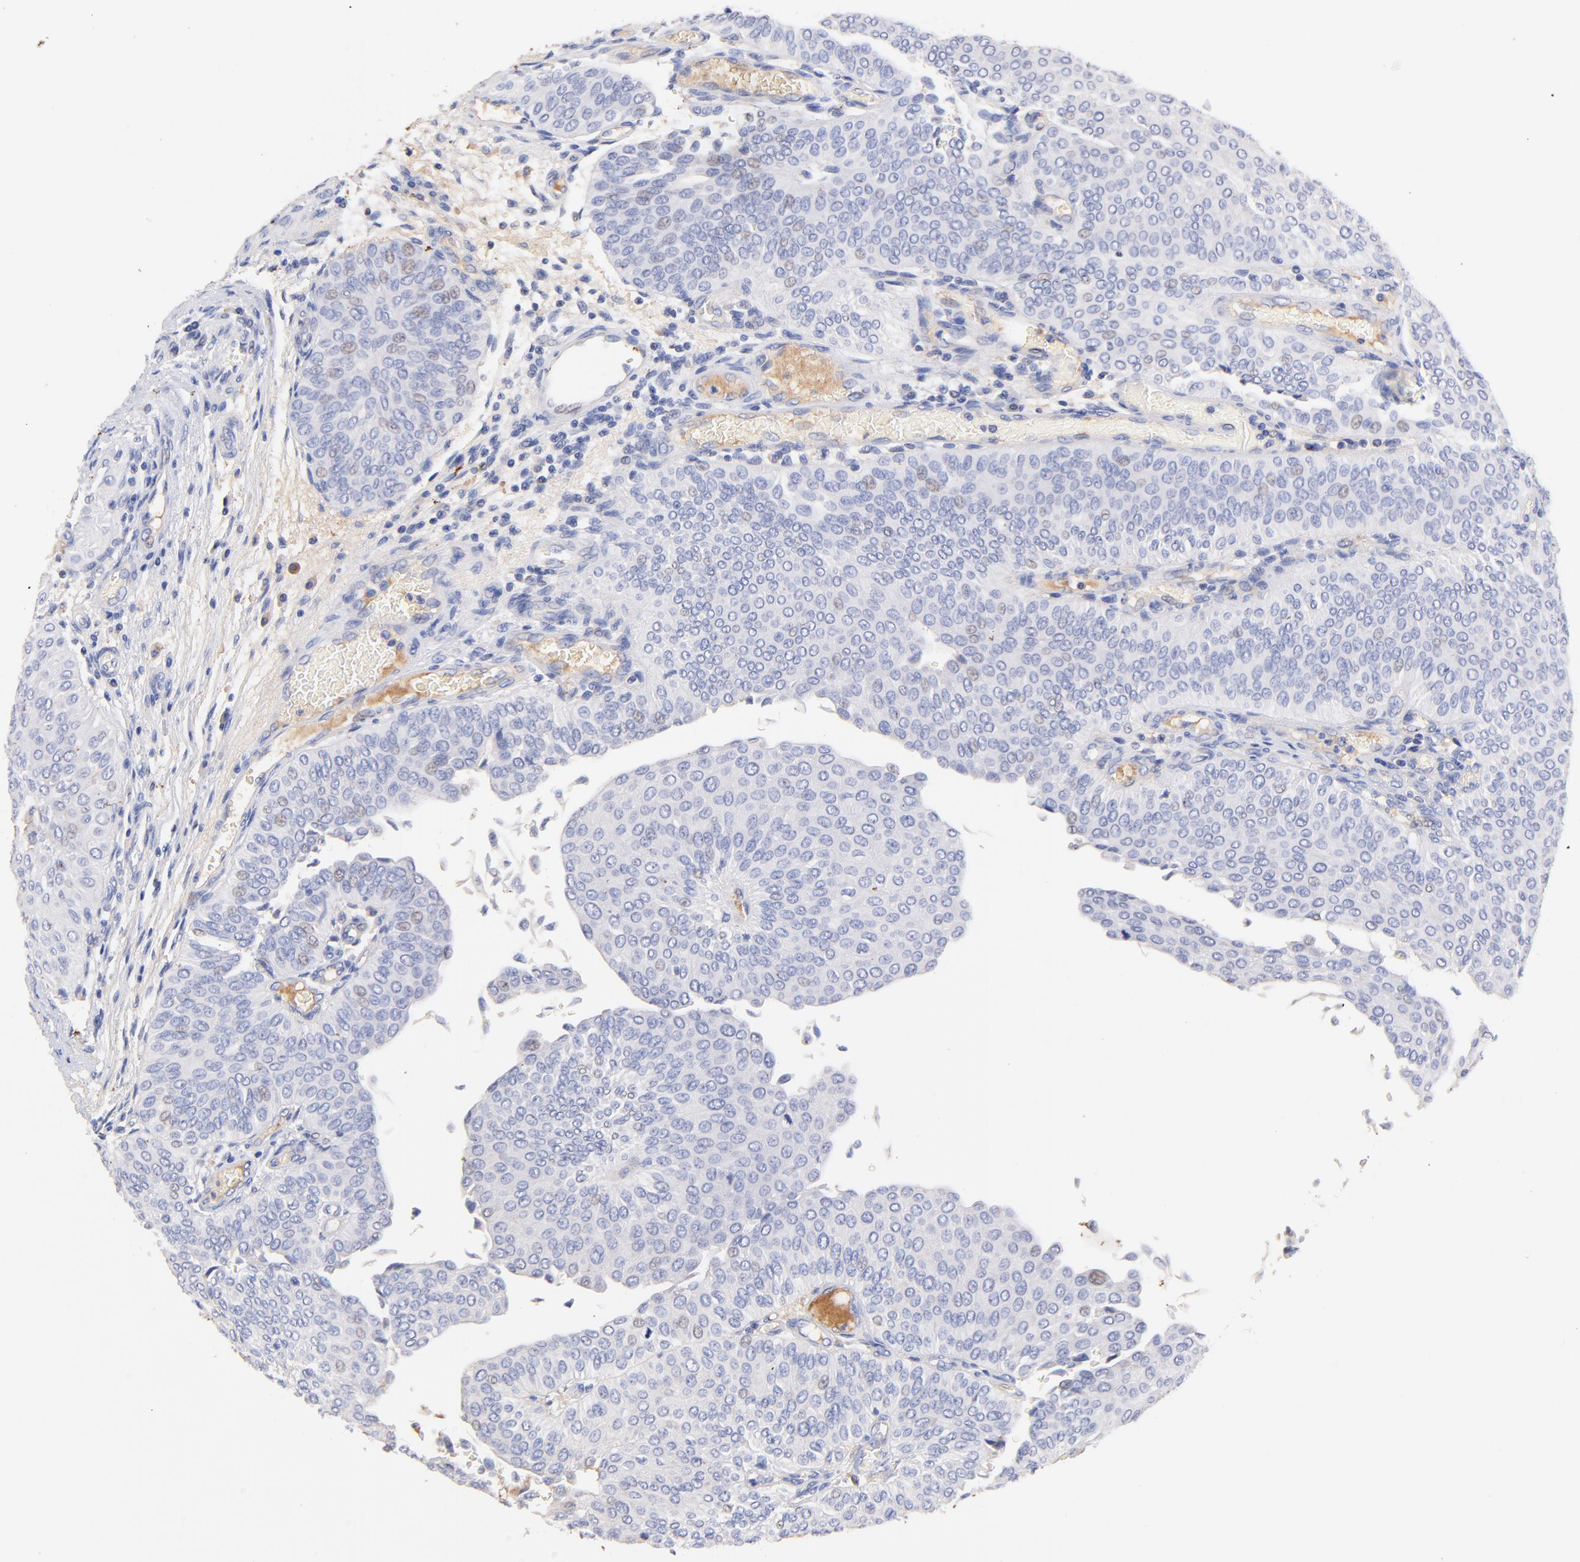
{"staining": {"intensity": "negative", "quantity": "none", "location": "none"}, "tissue": "urothelial cancer", "cell_type": "Tumor cells", "image_type": "cancer", "snomed": [{"axis": "morphology", "description": "Urothelial carcinoma, Low grade"}, {"axis": "topography", "description": "Urinary bladder"}], "caption": "This is a photomicrograph of immunohistochemistry (IHC) staining of urothelial cancer, which shows no staining in tumor cells. (DAB (3,3'-diaminobenzidine) IHC visualized using brightfield microscopy, high magnification).", "gene": "IGLV7-43", "patient": {"sex": "male", "age": 64}}